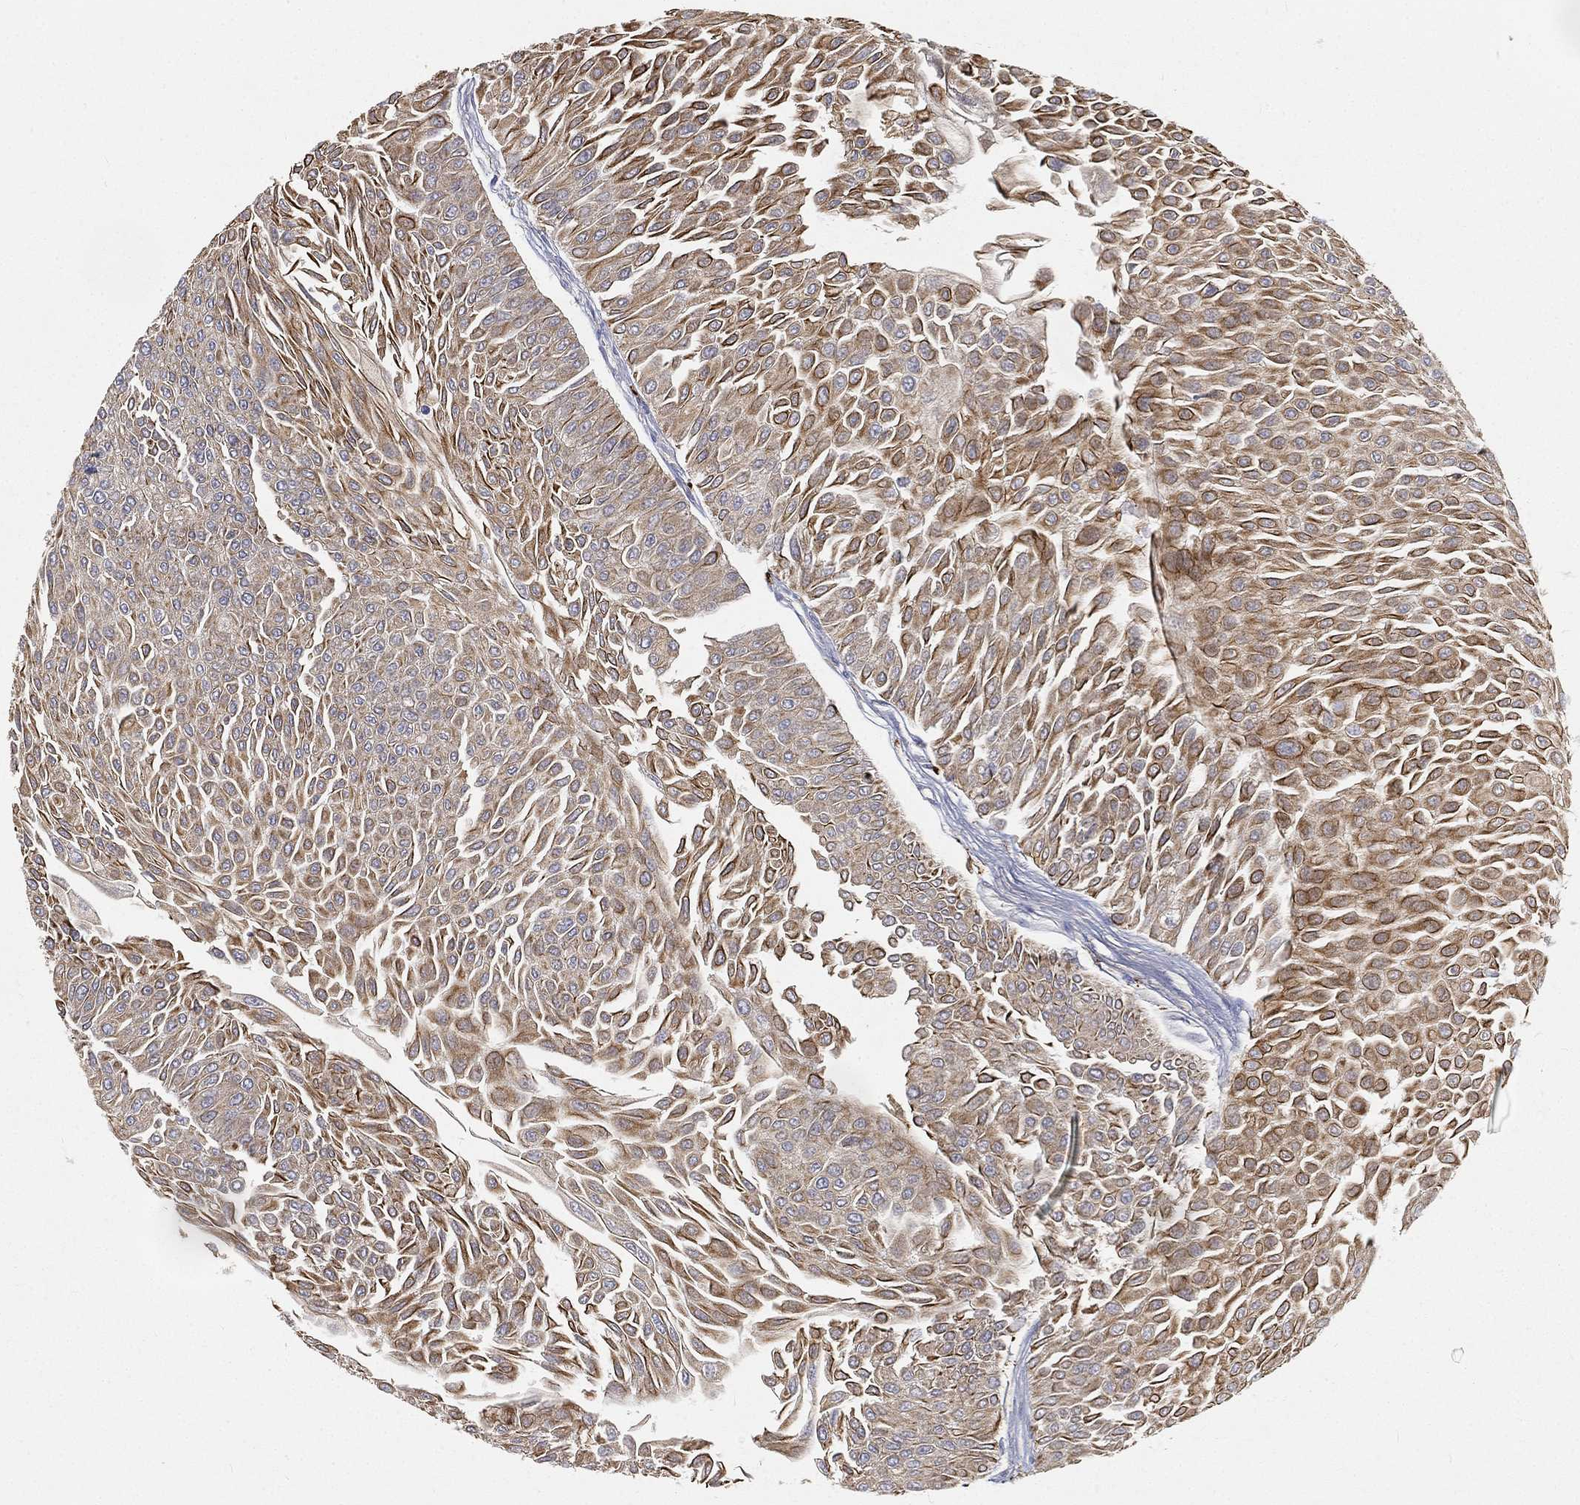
{"staining": {"intensity": "moderate", "quantity": ">75%", "location": "cytoplasmic/membranous"}, "tissue": "urothelial cancer", "cell_type": "Tumor cells", "image_type": "cancer", "snomed": [{"axis": "morphology", "description": "Urothelial carcinoma, Low grade"}, {"axis": "topography", "description": "Urinary bladder"}], "caption": "The image demonstrates staining of low-grade urothelial carcinoma, revealing moderate cytoplasmic/membranous protein expression (brown color) within tumor cells.", "gene": "CTSL", "patient": {"sex": "male", "age": 67}}